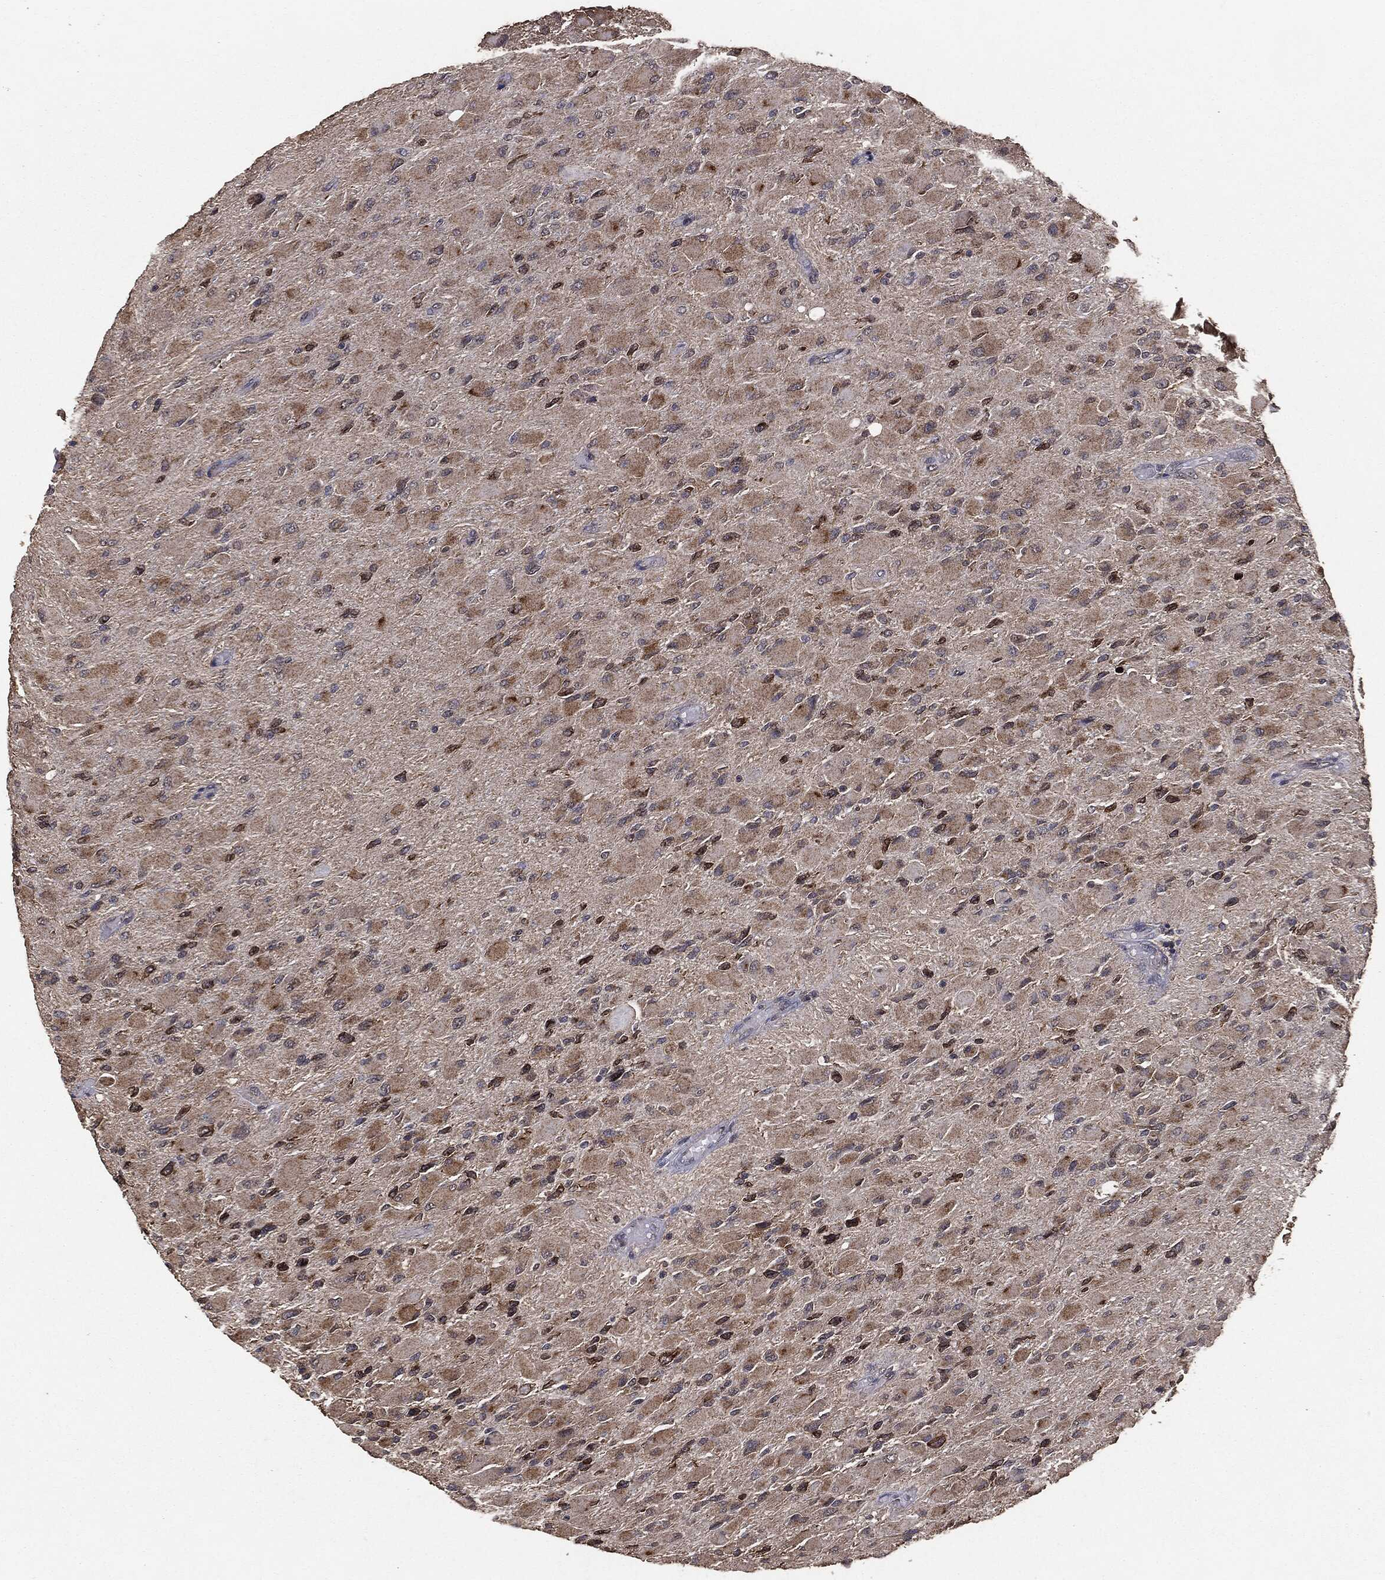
{"staining": {"intensity": "weak", "quantity": "25%-75%", "location": "cytoplasmic/membranous"}, "tissue": "glioma", "cell_type": "Tumor cells", "image_type": "cancer", "snomed": [{"axis": "morphology", "description": "Glioma, malignant, High grade"}, {"axis": "topography", "description": "Cerebral cortex"}], "caption": "IHC micrograph of neoplastic tissue: human glioma stained using immunohistochemistry (IHC) exhibits low levels of weak protein expression localized specifically in the cytoplasmic/membranous of tumor cells, appearing as a cytoplasmic/membranous brown color.", "gene": "MTOR", "patient": {"sex": "female", "age": 36}}